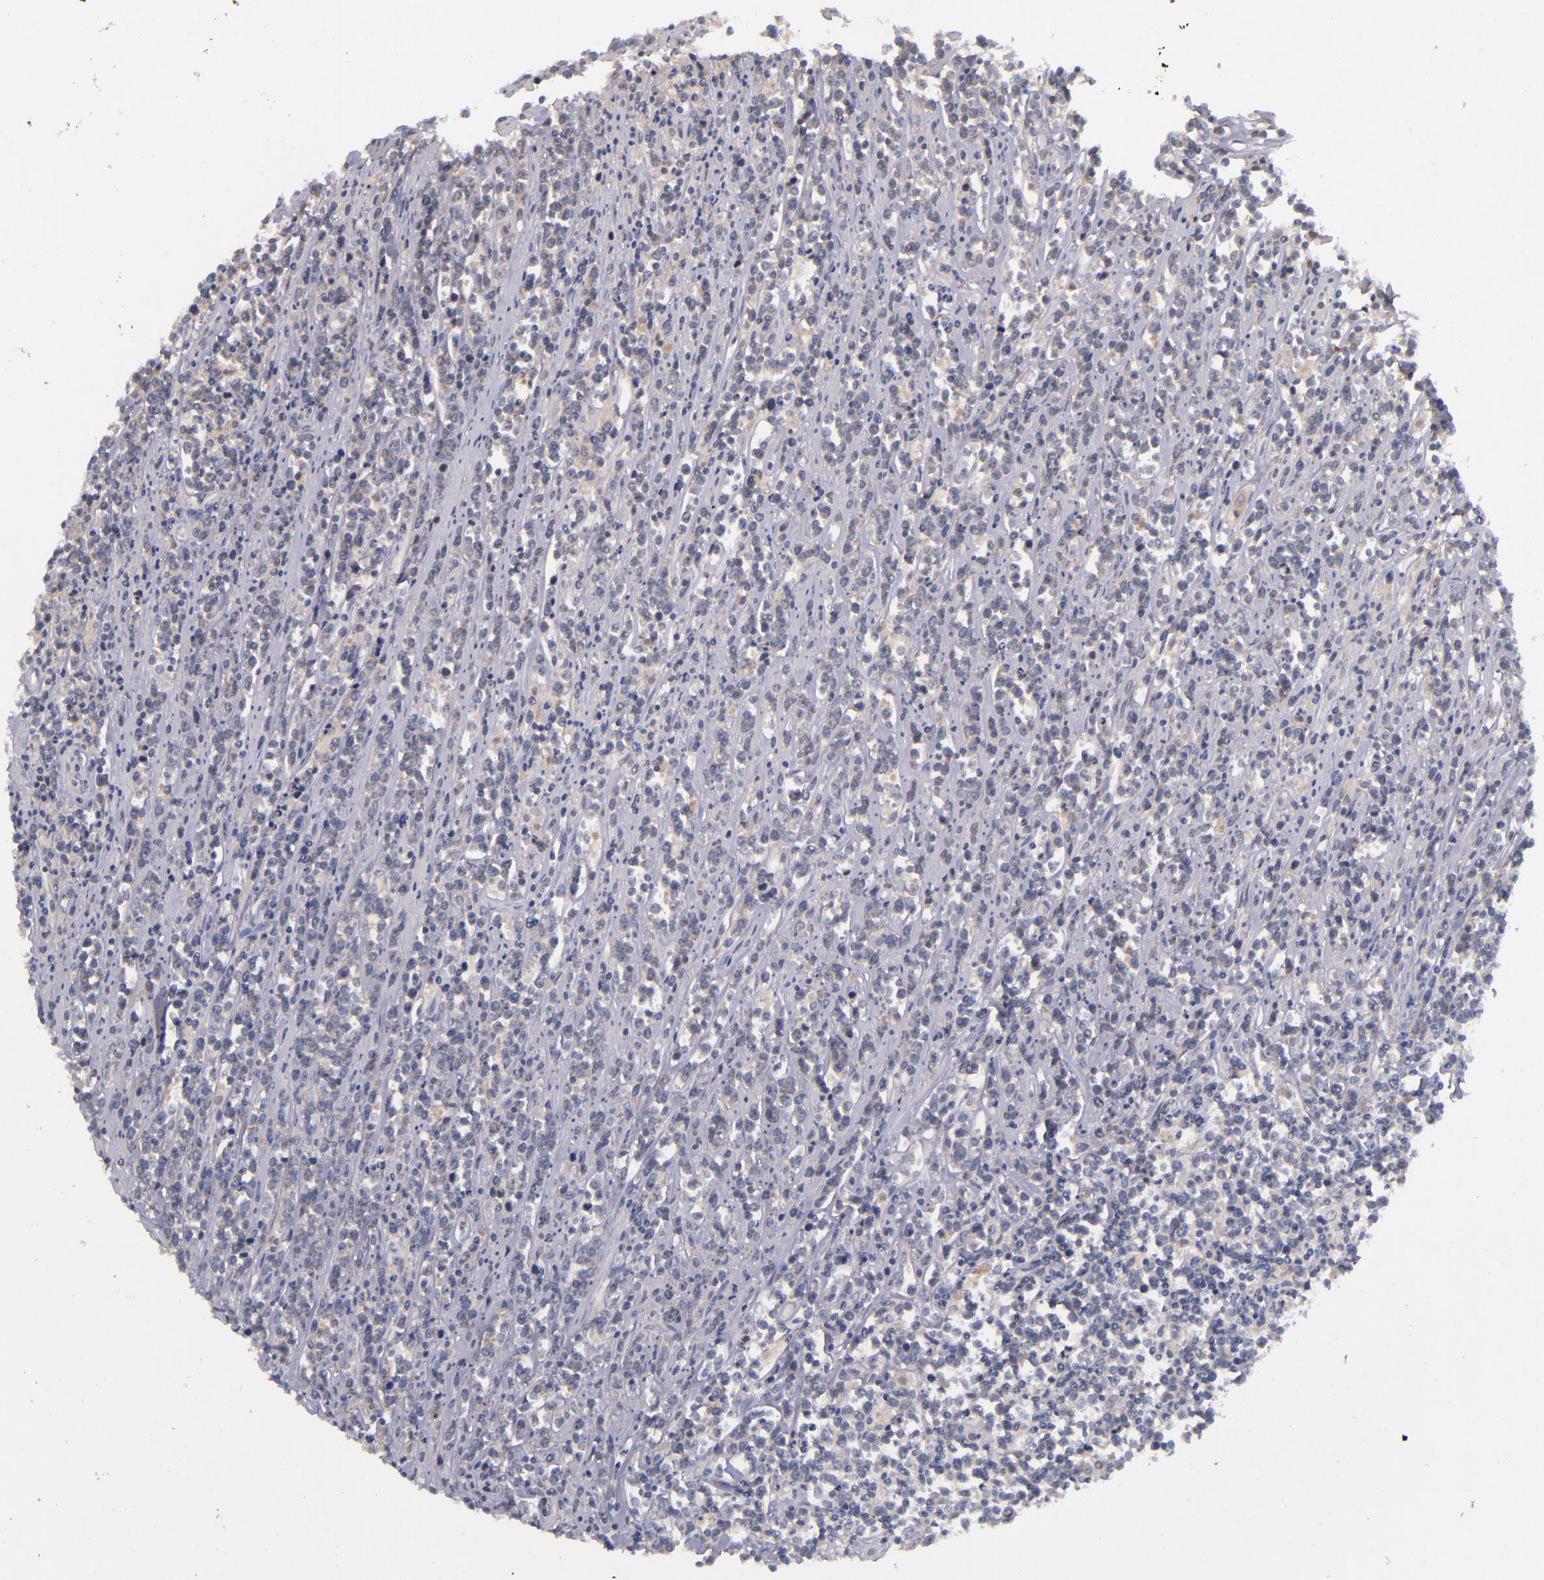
{"staining": {"intensity": "moderate", "quantity": ">75%", "location": "cytoplasmic/membranous"}, "tissue": "lymphoma", "cell_type": "Tumor cells", "image_type": "cancer", "snomed": [{"axis": "morphology", "description": "Malignant lymphoma, non-Hodgkin's type, High grade"}, {"axis": "topography", "description": "Small intestine"}, {"axis": "topography", "description": "Colon"}], "caption": "Tumor cells show moderate cytoplasmic/membranous positivity in about >75% of cells in malignant lymphoma, non-Hodgkin's type (high-grade).", "gene": "TSC2", "patient": {"sex": "male", "age": 8}}